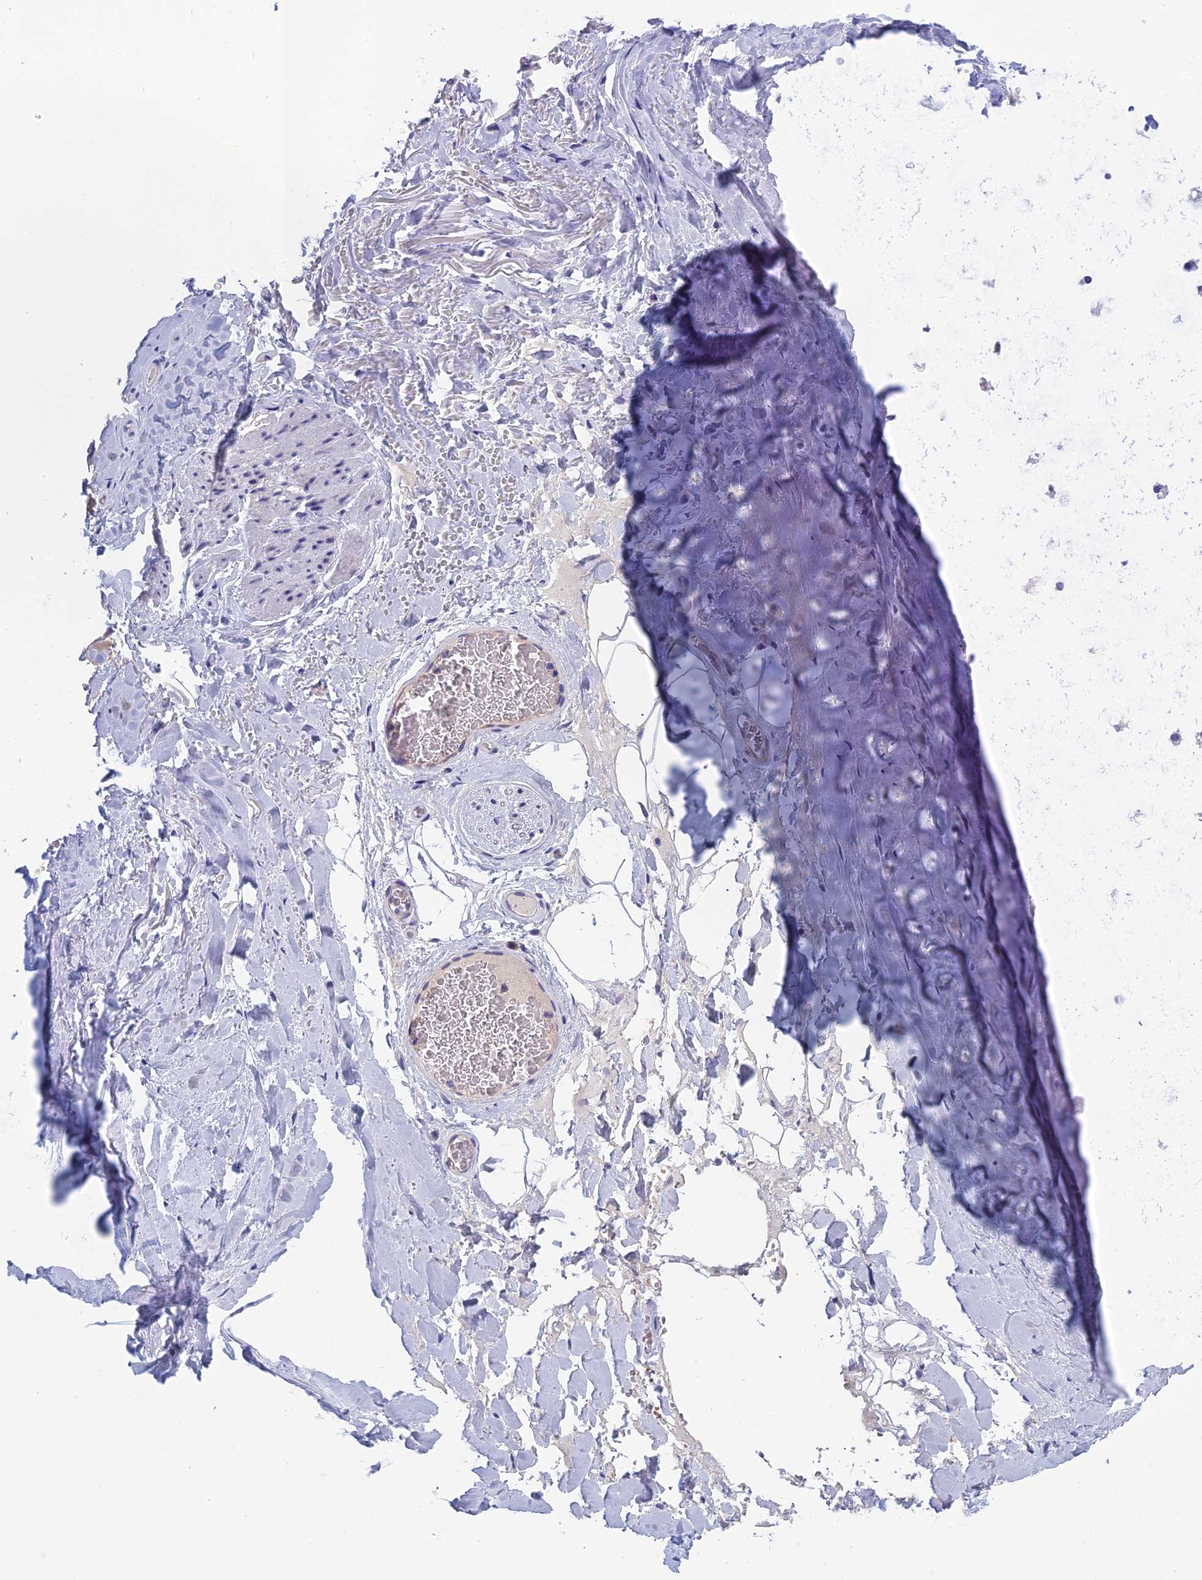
{"staining": {"intensity": "negative", "quantity": "none", "location": "none"}, "tissue": "adipose tissue", "cell_type": "Adipocytes", "image_type": "normal", "snomed": [{"axis": "morphology", "description": "Normal tissue, NOS"}, {"axis": "topography", "description": "Cartilage tissue"}], "caption": "A photomicrograph of adipose tissue stained for a protein reveals no brown staining in adipocytes. (DAB (3,3'-diaminobenzidine) immunohistochemistry (IHC) visualized using brightfield microscopy, high magnification).", "gene": "RBM41", "patient": {"sex": "female", "age": 63}}